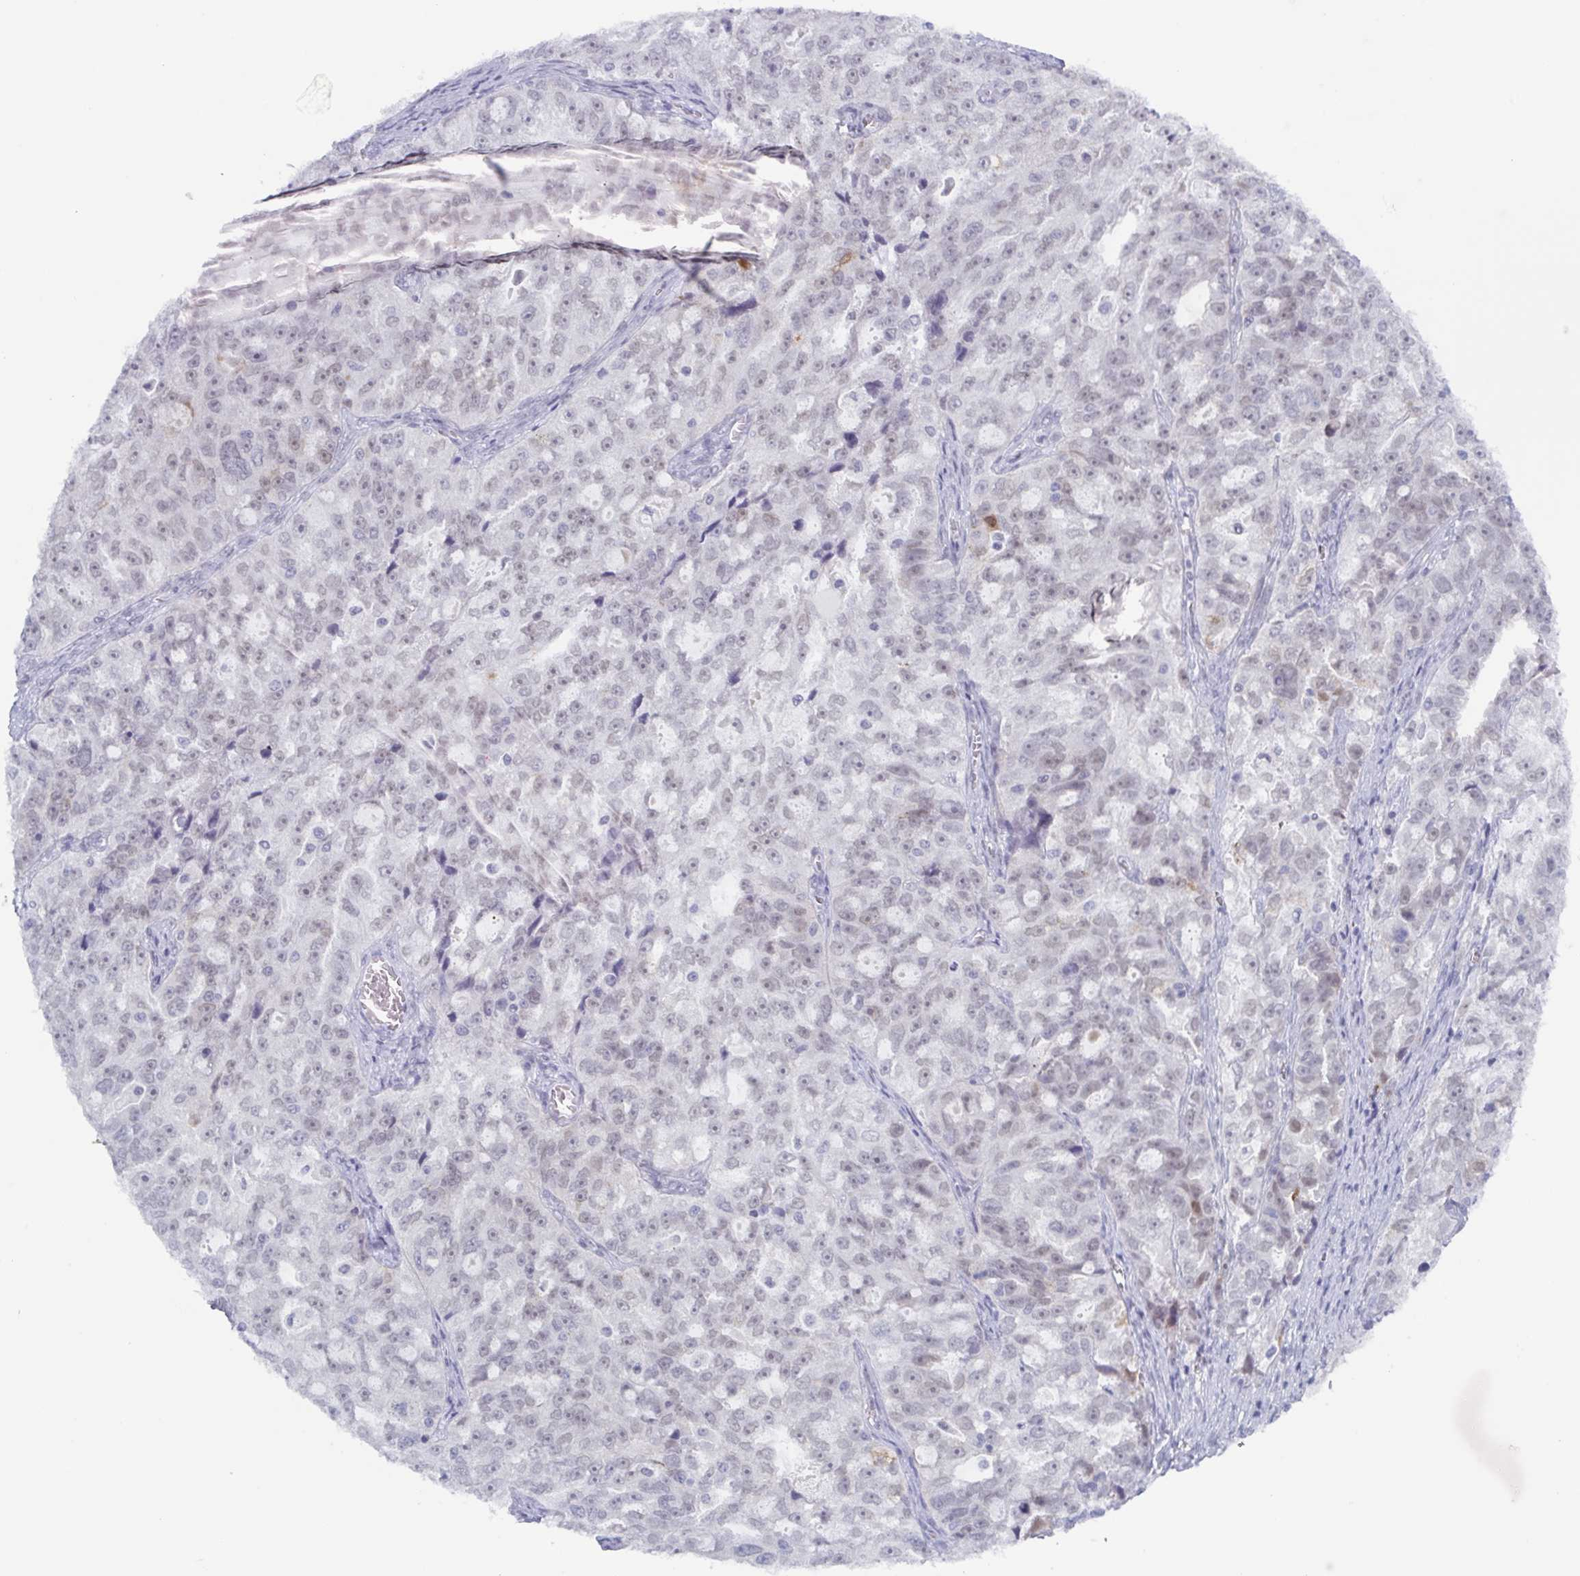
{"staining": {"intensity": "weak", "quantity": "<25%", "location": "nuclear"}, "tissue": "ovarian cancer", "cell_type": "Tumor cells", "image_type": "cancer", "snomed": [{"axis": "morphology", "description": "Cystadenocarcinoma, serous, NOS"}, {"axis": "topography", "description": "Ovary"}], "caption": "This is an immunohistochemistry (IHC) micrograph of human ovarian cancer (serous cystadenocarcinoma). There is no positivity in tumor cells.", "gene": "ZFP64", "patient": {"sex": "female", "age": 51}}